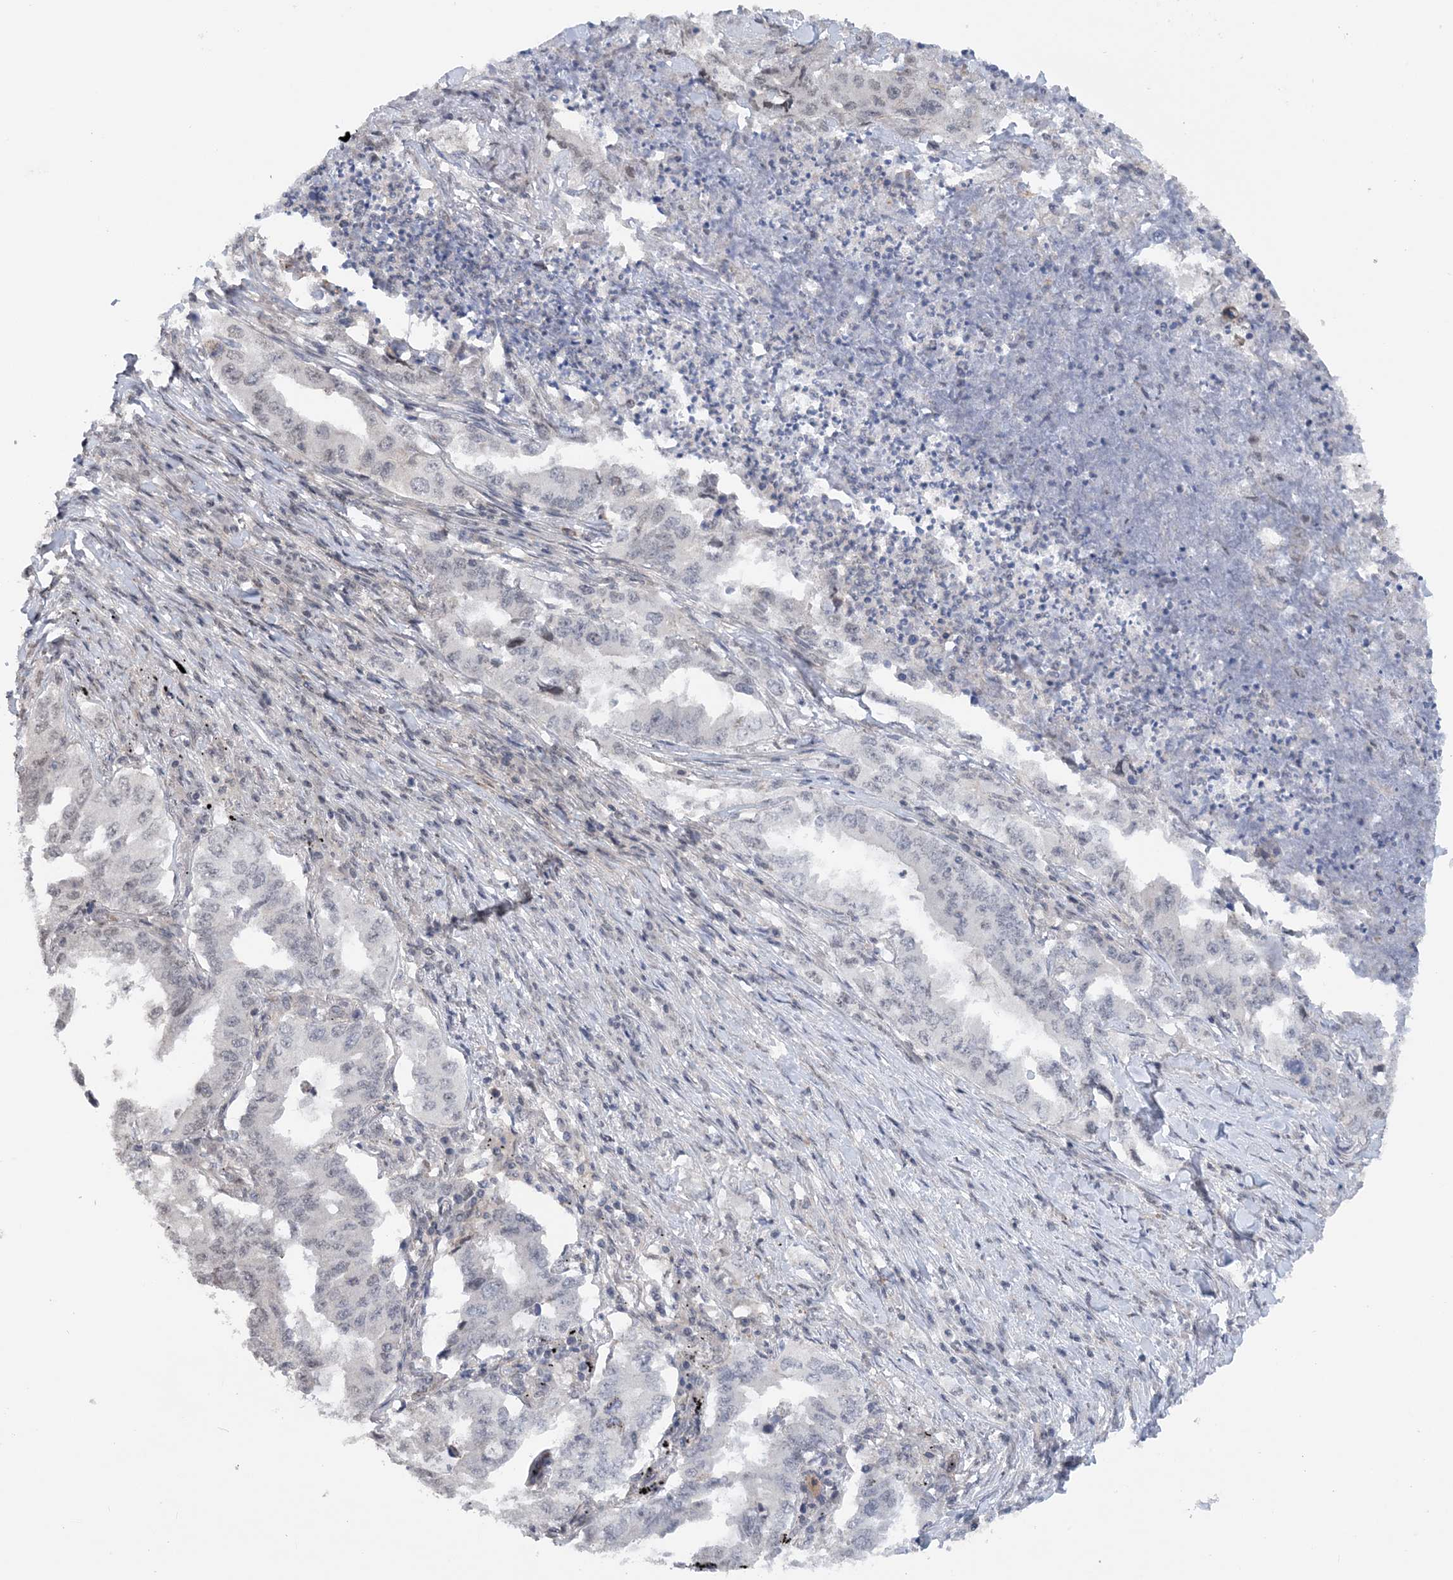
{"staining": {"intensity": "weak", "quantity": "<25%", "location": "nuclear"}, "tissue": "lung cancer", "cell_type": "Tumor cells", "image_type": "cancer", "snomed": [{"axis": "morphology", "description": "Adenocarcinoma, NOS"}, {"axis": "topography", "description": "Lung"}], "caption": "This is an IHC image of human lung adenocarcinoma. There is no staining in tumor cells.", "gene": "CCDC152", "patient": {"sex": "female", "age": 51}}